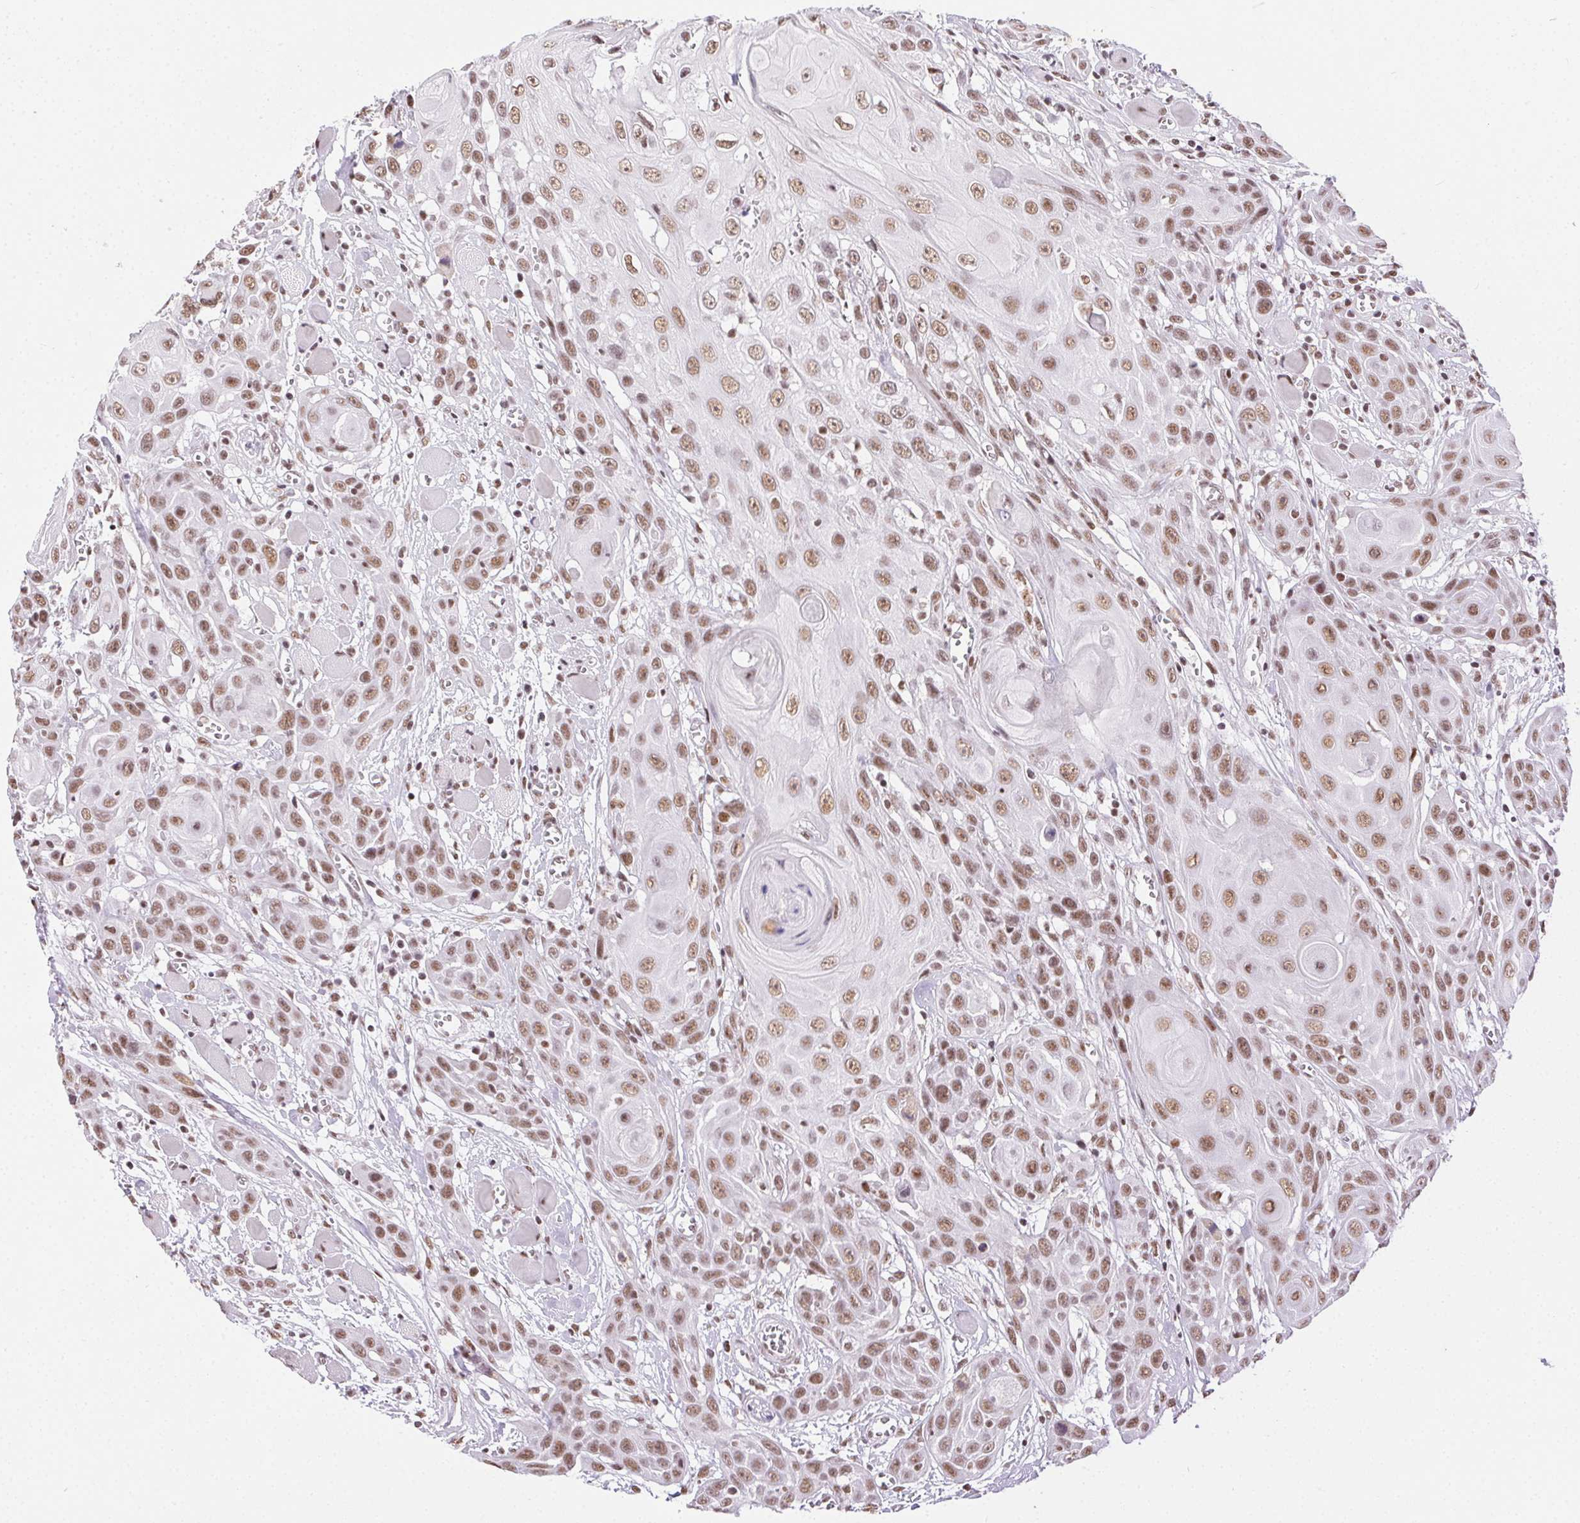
{"staining": {"intensity": "moderate", "quantity": ">75%", "location": "nuclear"}, "tissue": "head and neck cancer", "cell_type": "Tumor cells", "image_type": "cancer", "snomed": [{"axis": "morphology", "description": "Squamous cell carcinoma, NOS"}, {"axis": "topography", "description": "Head-Neck"}], "caption": "Human head and neck cancer (squamous cell carcinoma) stained for a protein (brown) demonstrates moderate nuclear positive expression in approximately >75% of tumor cells.", "gene": "TRA2B", "patient": {"sex": "female", "age": 80}}